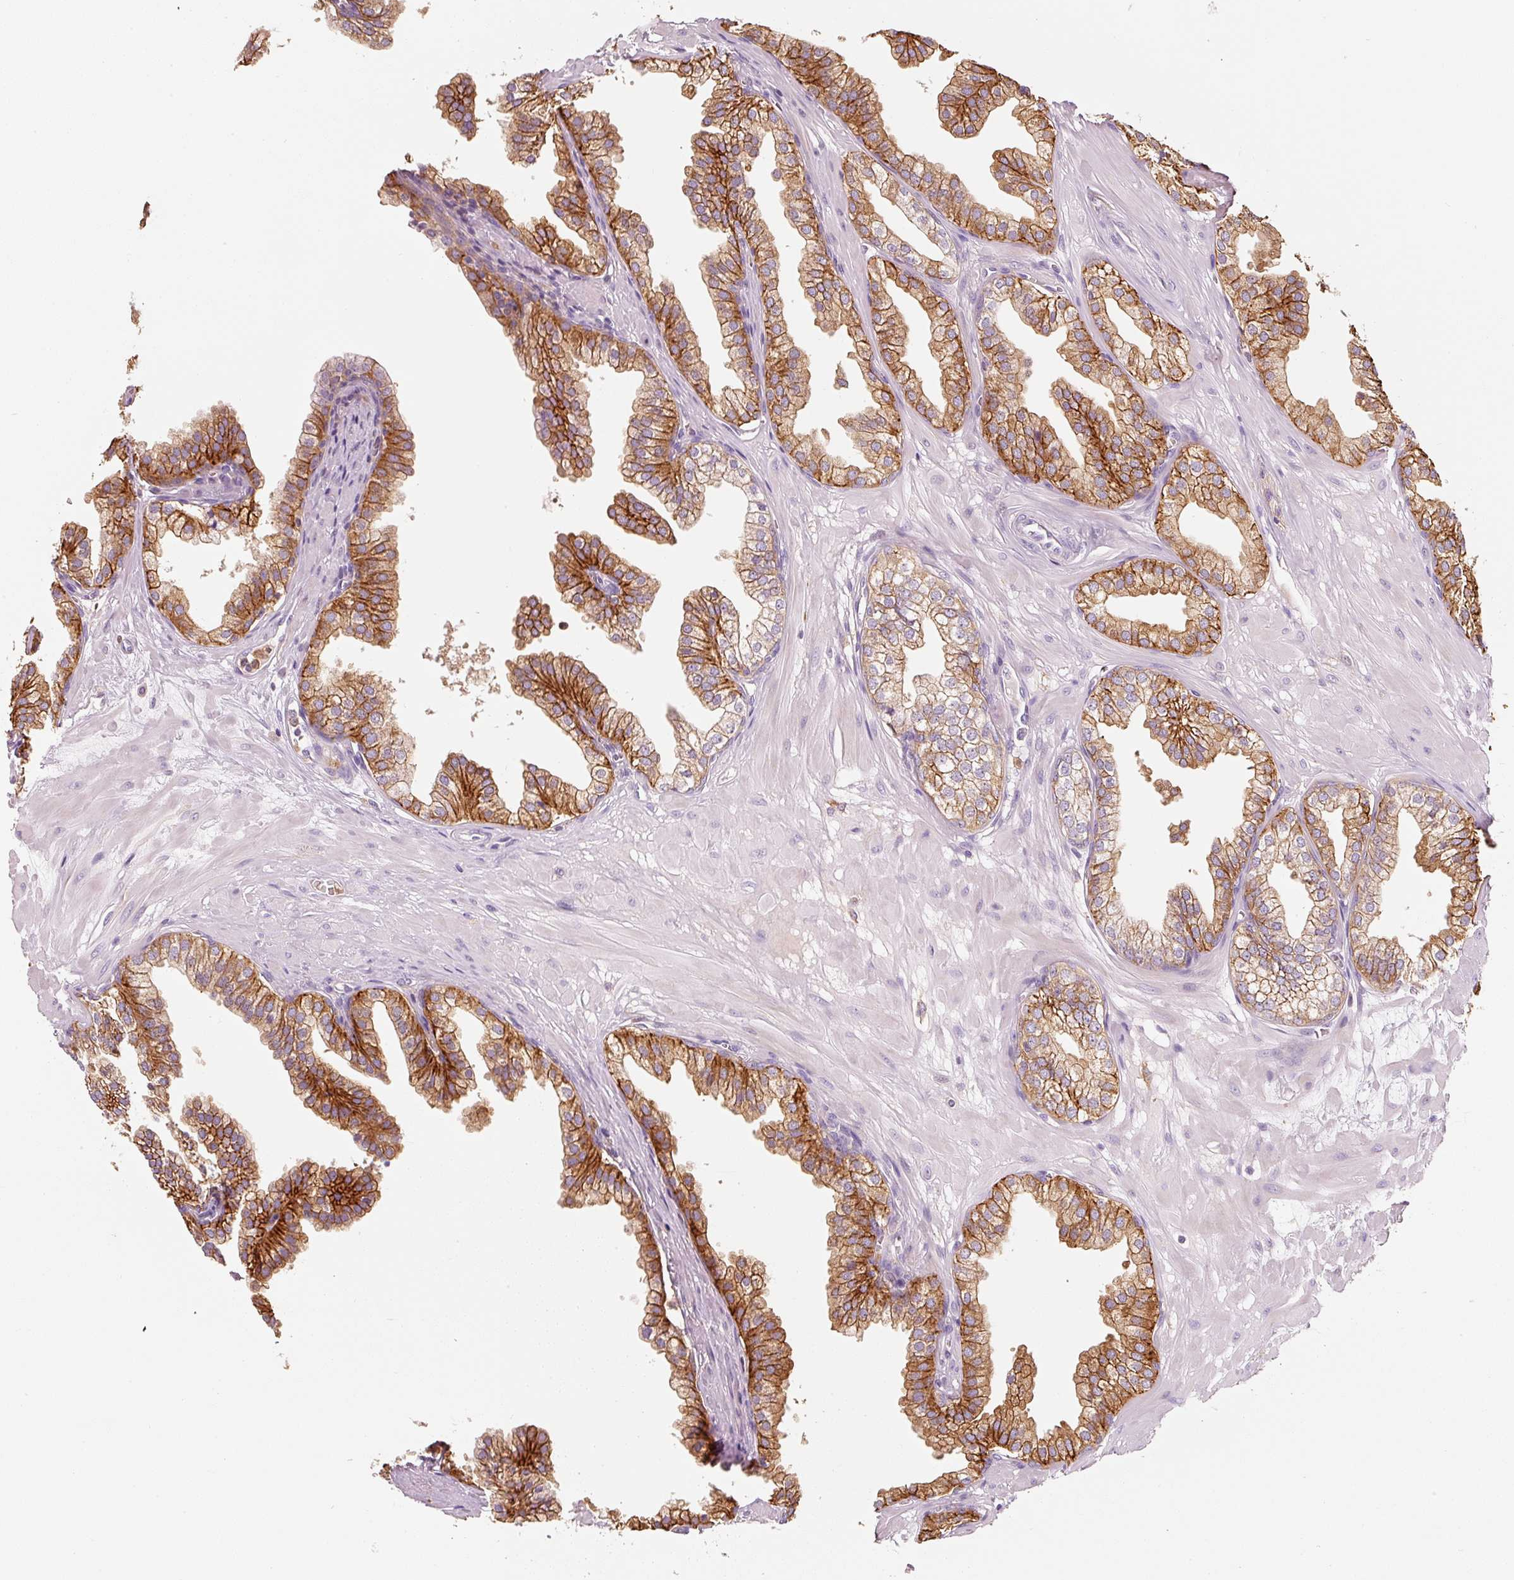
{"staining": {"intensity": "strong", "quantity": ">75%", "location": "cytoplasmic/membranous"}, "tissue": "prostate", "cell_type": "Glandular cells", "image_type": "normal", "snomed": [{"axis": "morphology", "description": "Normal tissue, NOS"}, {"axis": "topography", "description": "Prostate"}, {"axis": "topography", "description": "Peripheral nerve tissue"}], "caption": "Immunohistochemistry photomicrograph of benign human prostate stained for a protein (brown), which shows high levels of strong cytoplasmic/membranous staining in about >75% of glandular cells.", "gene": "IQGAP2", "patient": {"sex": "male", "age": 55}}